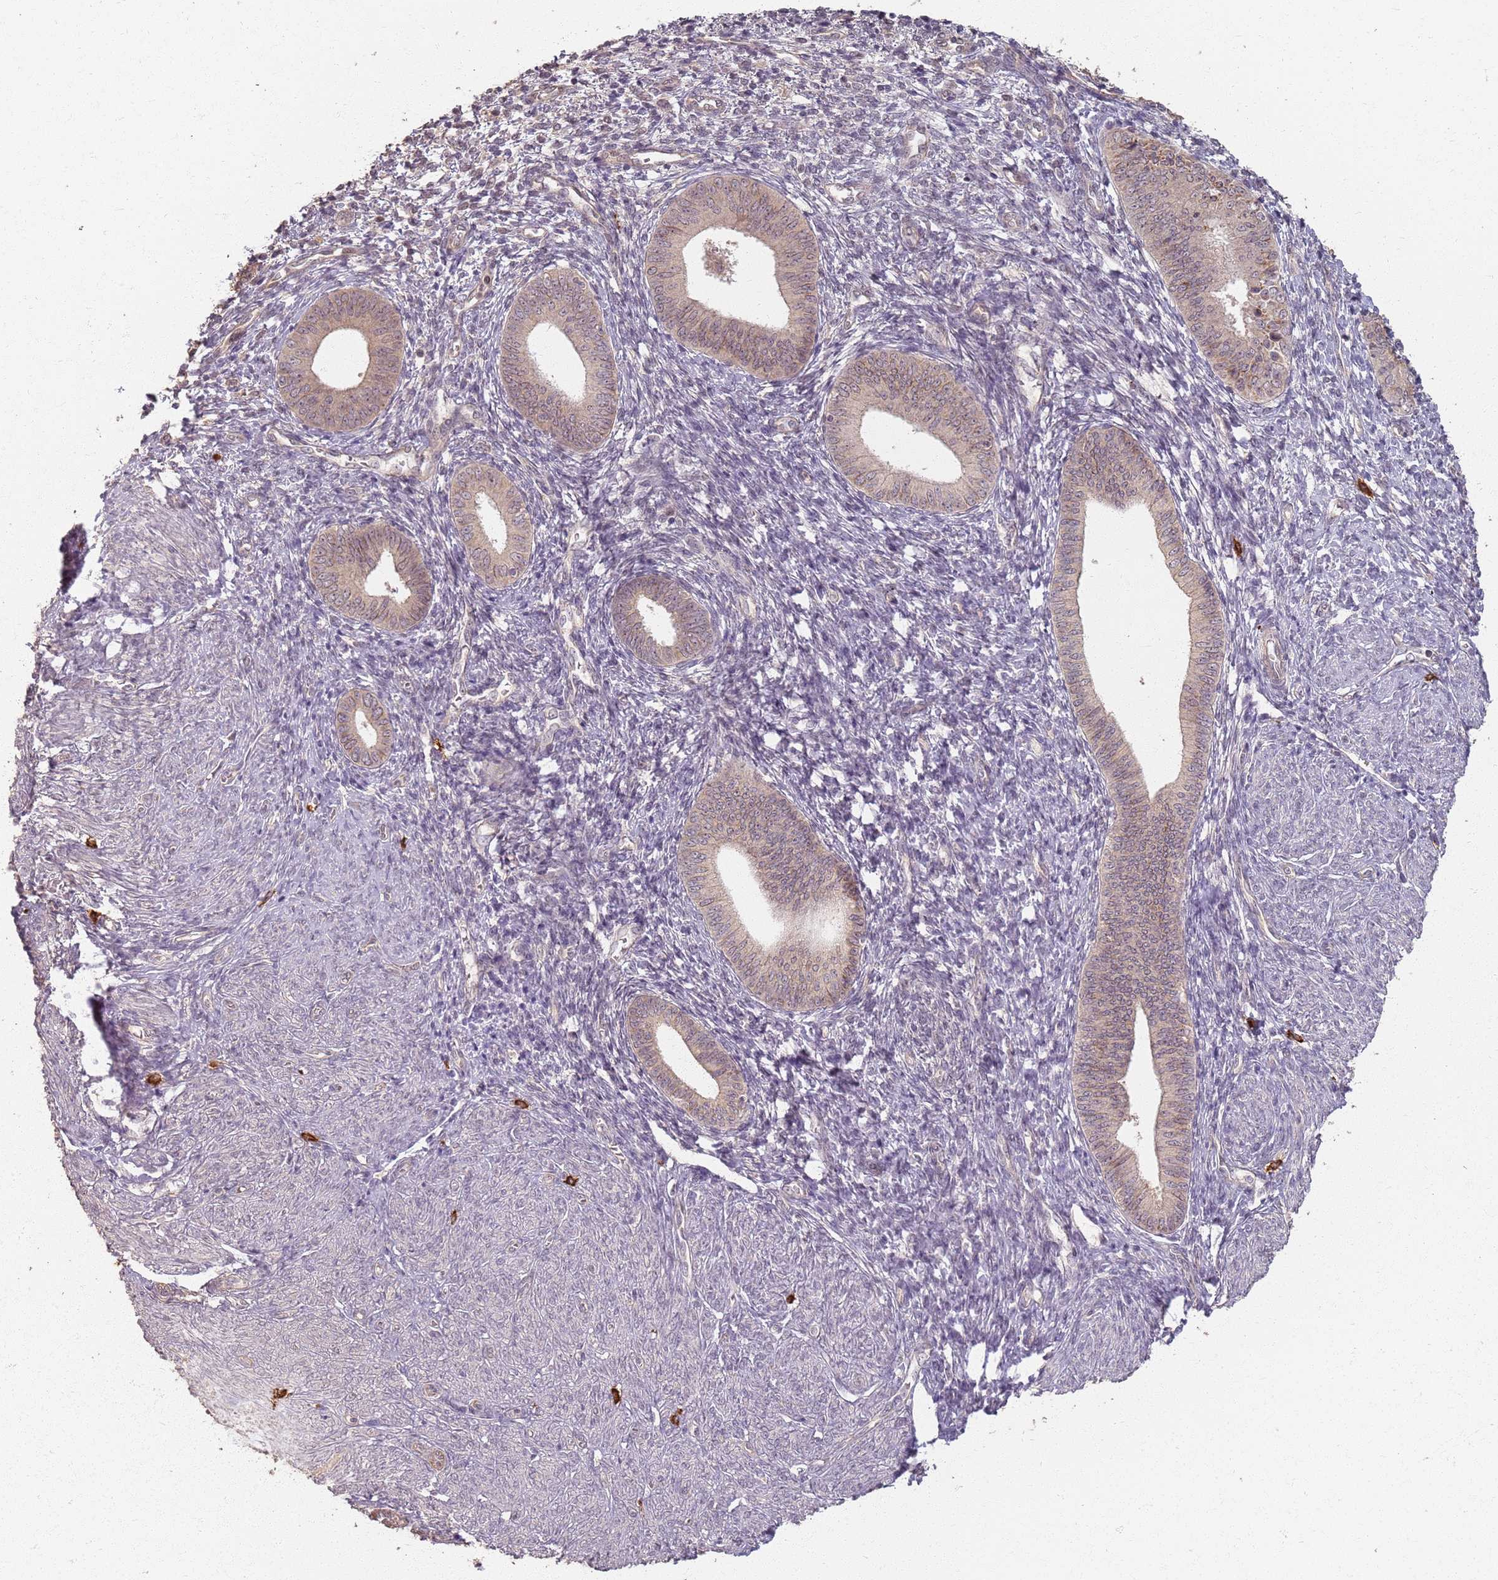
{"staining": {"intensity": "moderate", "quantity": ">75%", "location": "cytoplasmic/membranous"}, "tissue": "endometrial cancer", "cell_type": "Tumor cells", "image_type": "cancer", "snomed": [{"axis": "morphology", "description": "Adenocarcinoma, NOS"}, {"axis": "topography", "description": "Endometrium"}], "caption": "Protein staining displays moderate cytoplasmic/membranous positivity in about >75% of tumor cells in endometrial adenocarcinoma. The staining is performed using DAB brown chromogen to label protein expression. The nuclei are counter-stained blue using hematoxylin.", "gene": "CCDC168", "patient": {"sex": "female", "age": 79}}